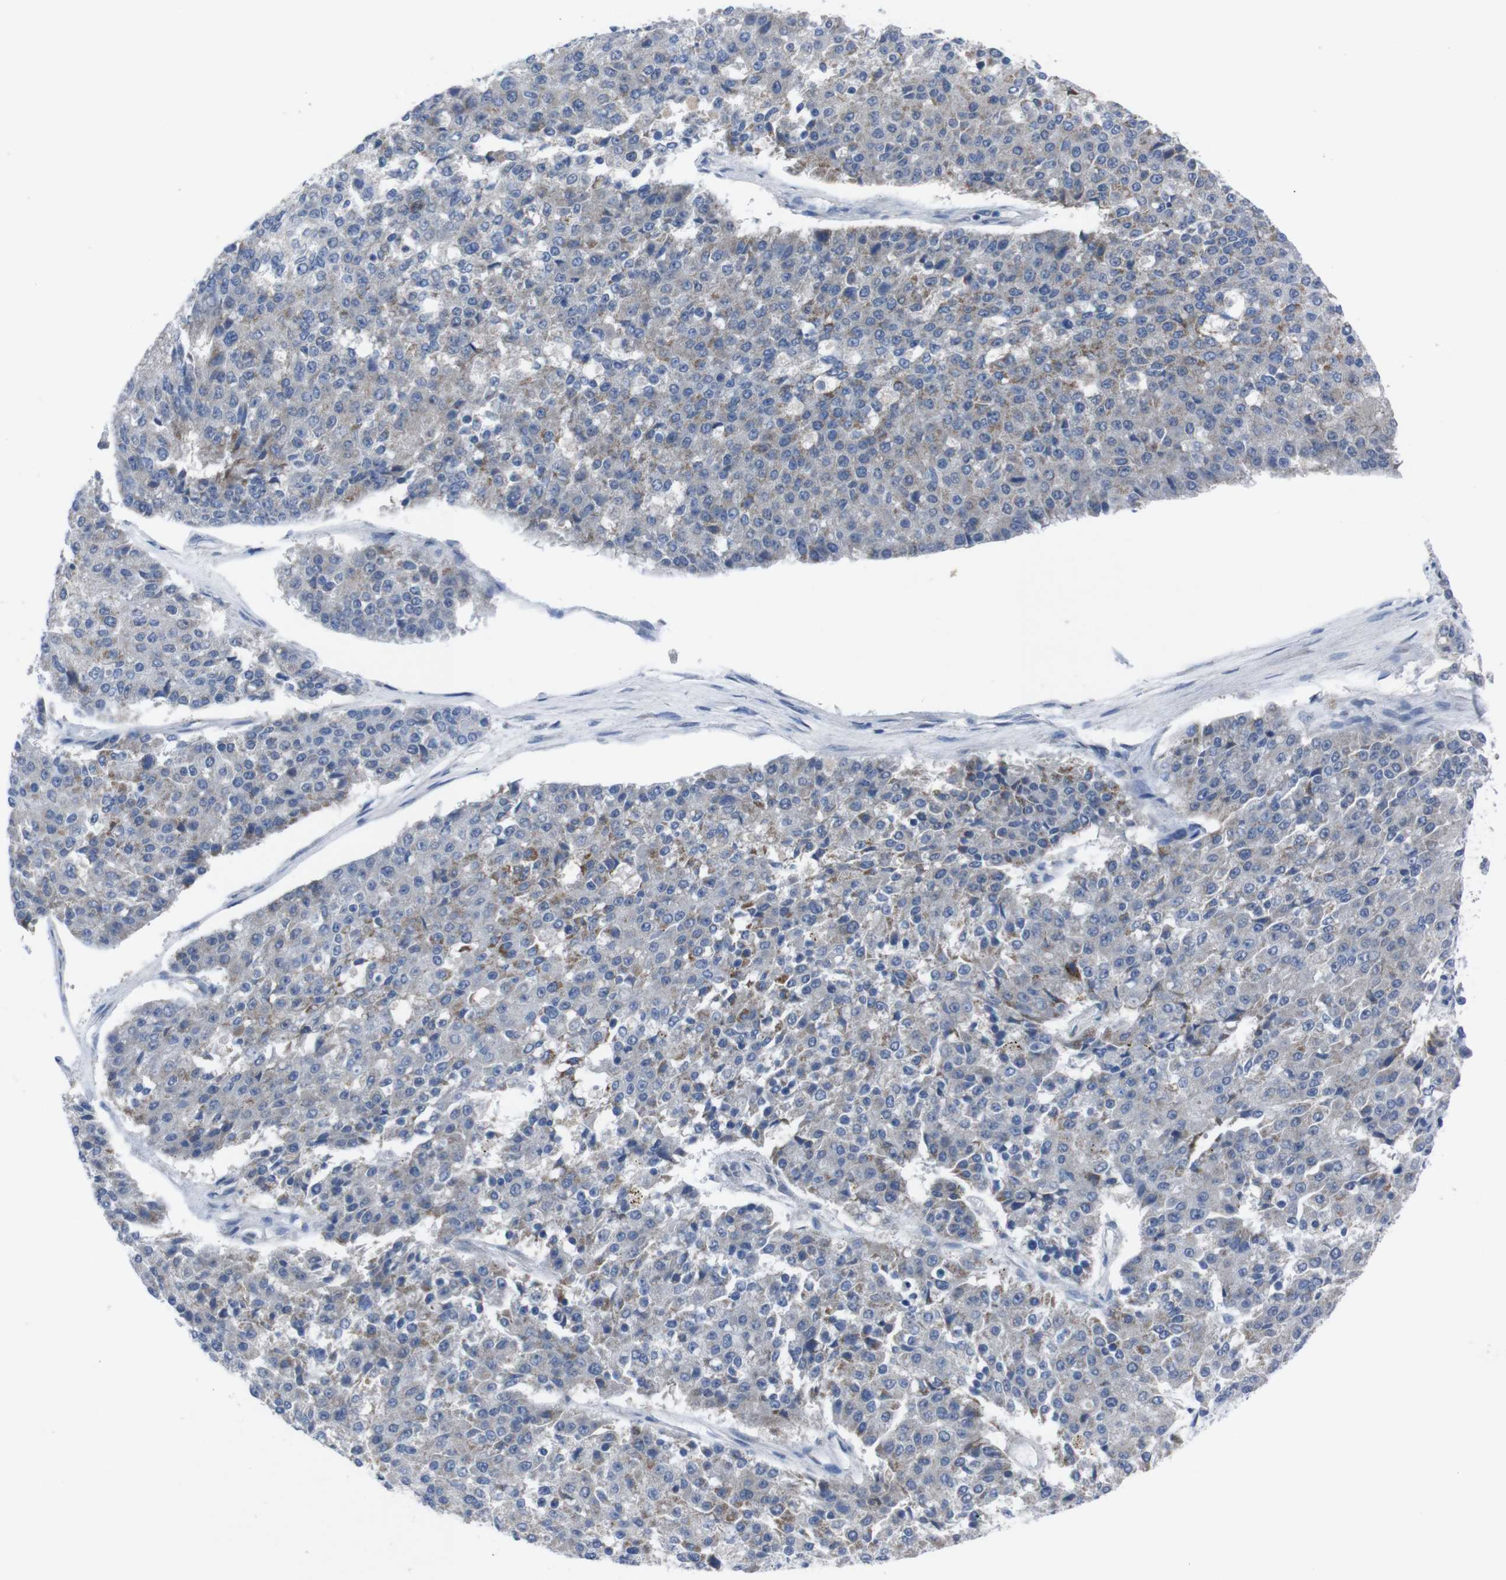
{"staining": {"intensity": "moderate", "quantity": "<25%", "location": "cytoplasmic/membranous"}, "tissue": "pancreatic cancer", "cell_type": "Tumor cells", "image_type": "cancer", "snomed": [{"axis": "morphology", "description": "Adenocarcinoma, NOS"}, {"axis": "topography", "description": "Pancreas"}], "caption": "Pancreatic cancer stained with immunohistochemistry (IHC) exhibits moderate cytoplasmic/membranous positivity in about <25% of tumor cells.", "gene": "IRF4", "patient": {"sex": "male", "age": 50}}